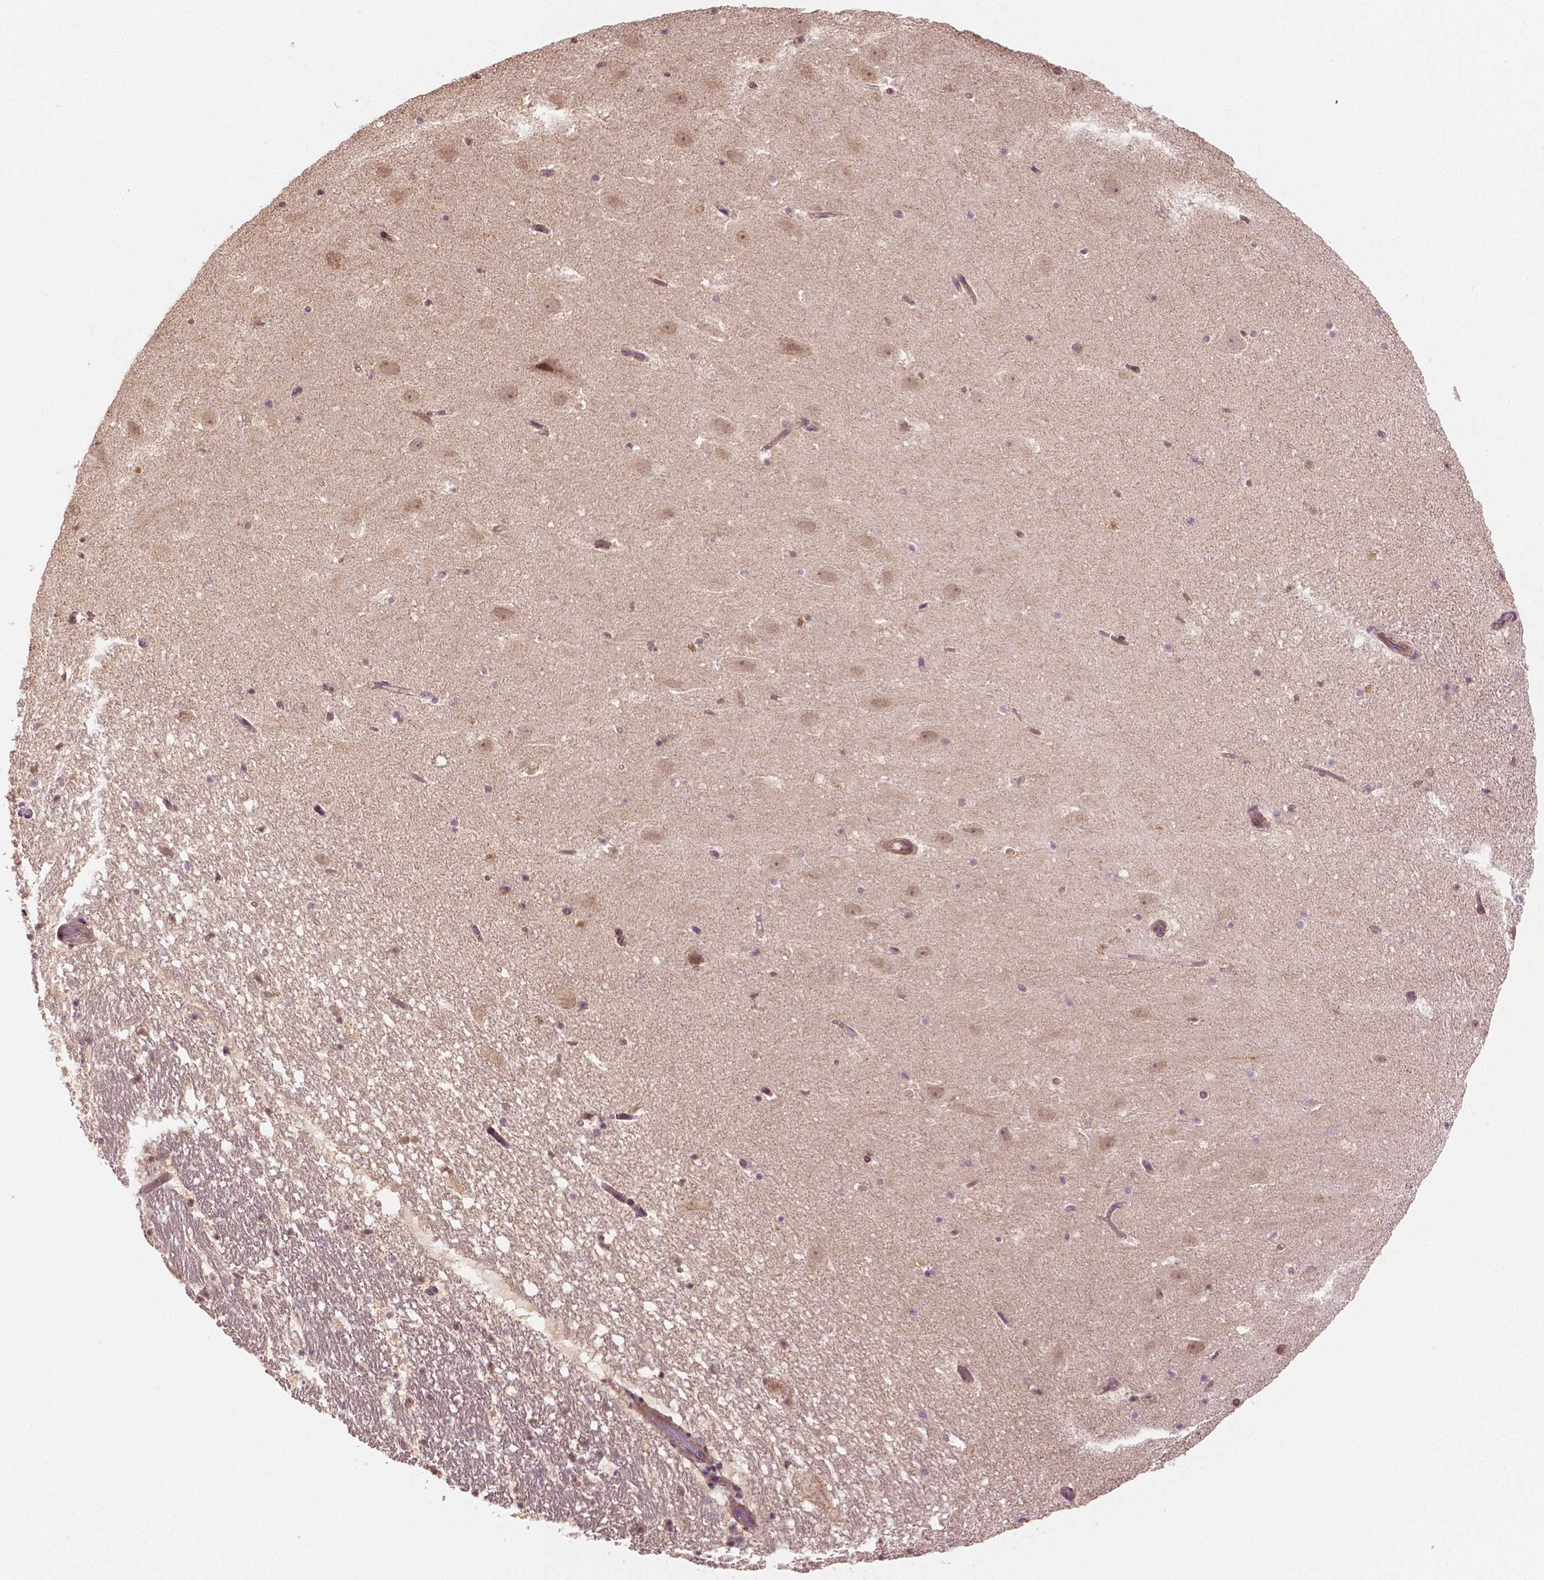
{"staining": {"intensity": "negative", "quantity": "none", "location": "none"}, "tissue": "hippocampus", "cell_type": "Glial cells", "image_type": "normal", "snomed": [{"axis": "morphology", "description": "Normal tissue, NOS"}, {"axis": "topography", "description": "Hippocampus"}], "caption": "Immunohistochemistry (IHC) of normal human hippocampus shows no expression in glial cells.", "gene": "CLBA1", "patient": {"sex": "female", "age": 42}}